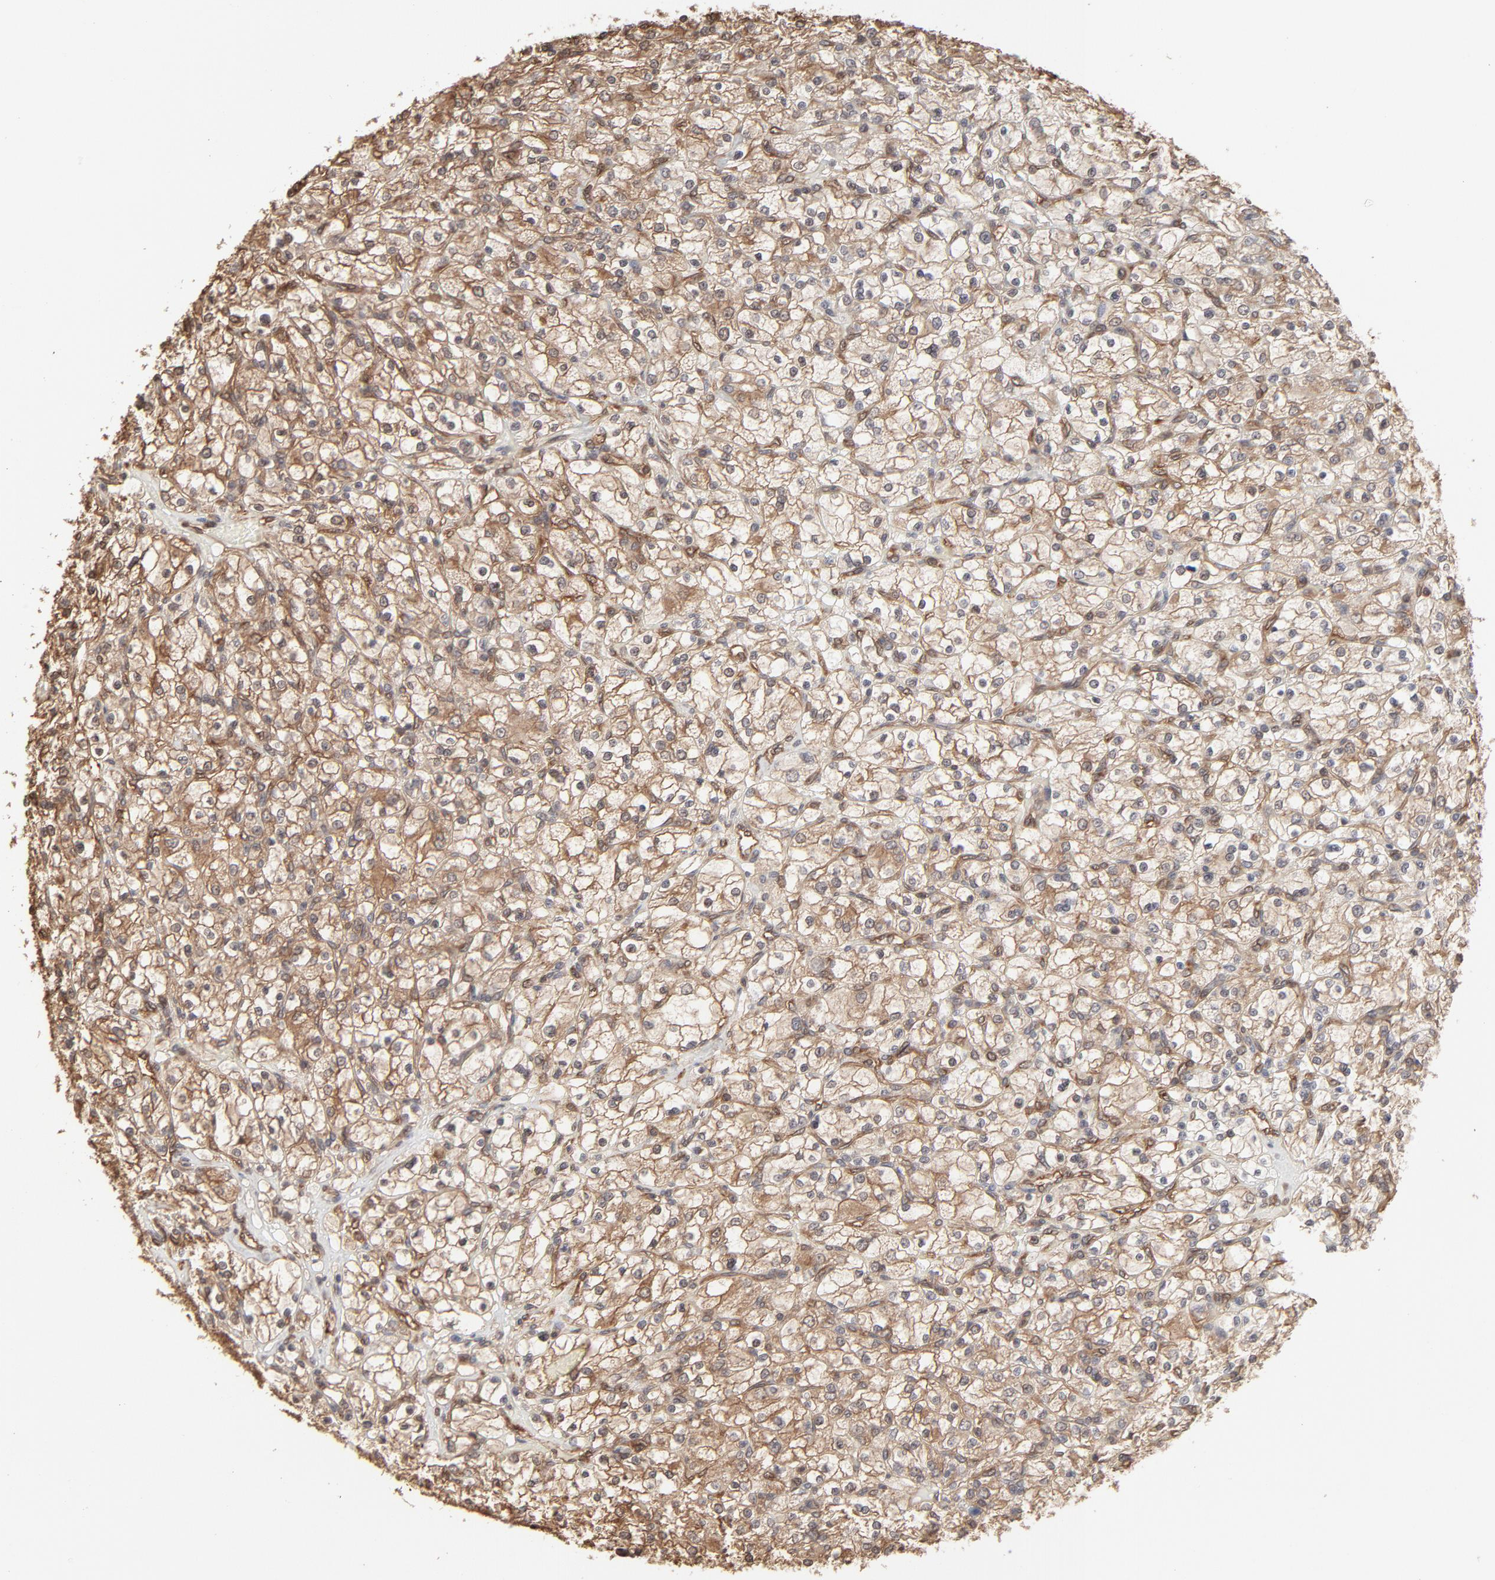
{"staining": {"intensity": "moderate", "quantity": "25%-75%", "location": "cytoplasmic/membranous"}, "tissue": "renal cancer", "cell_type": "Tumor cells", "image_type": "cancer", "snomed": [{"axis": "morphology", "description": "Adenocarcinoma, NOS"}, {"axis": "topography", "description": "Kidney"}], "caption": "The photomicrograph reveals staining of renal adenocarcinoma, revealing moderate cytoplasmic/membranous protein staining (brown color) within tumor cells.", "gene": "PPP2CA", "patient": {"sex": "female", "age": 83}}